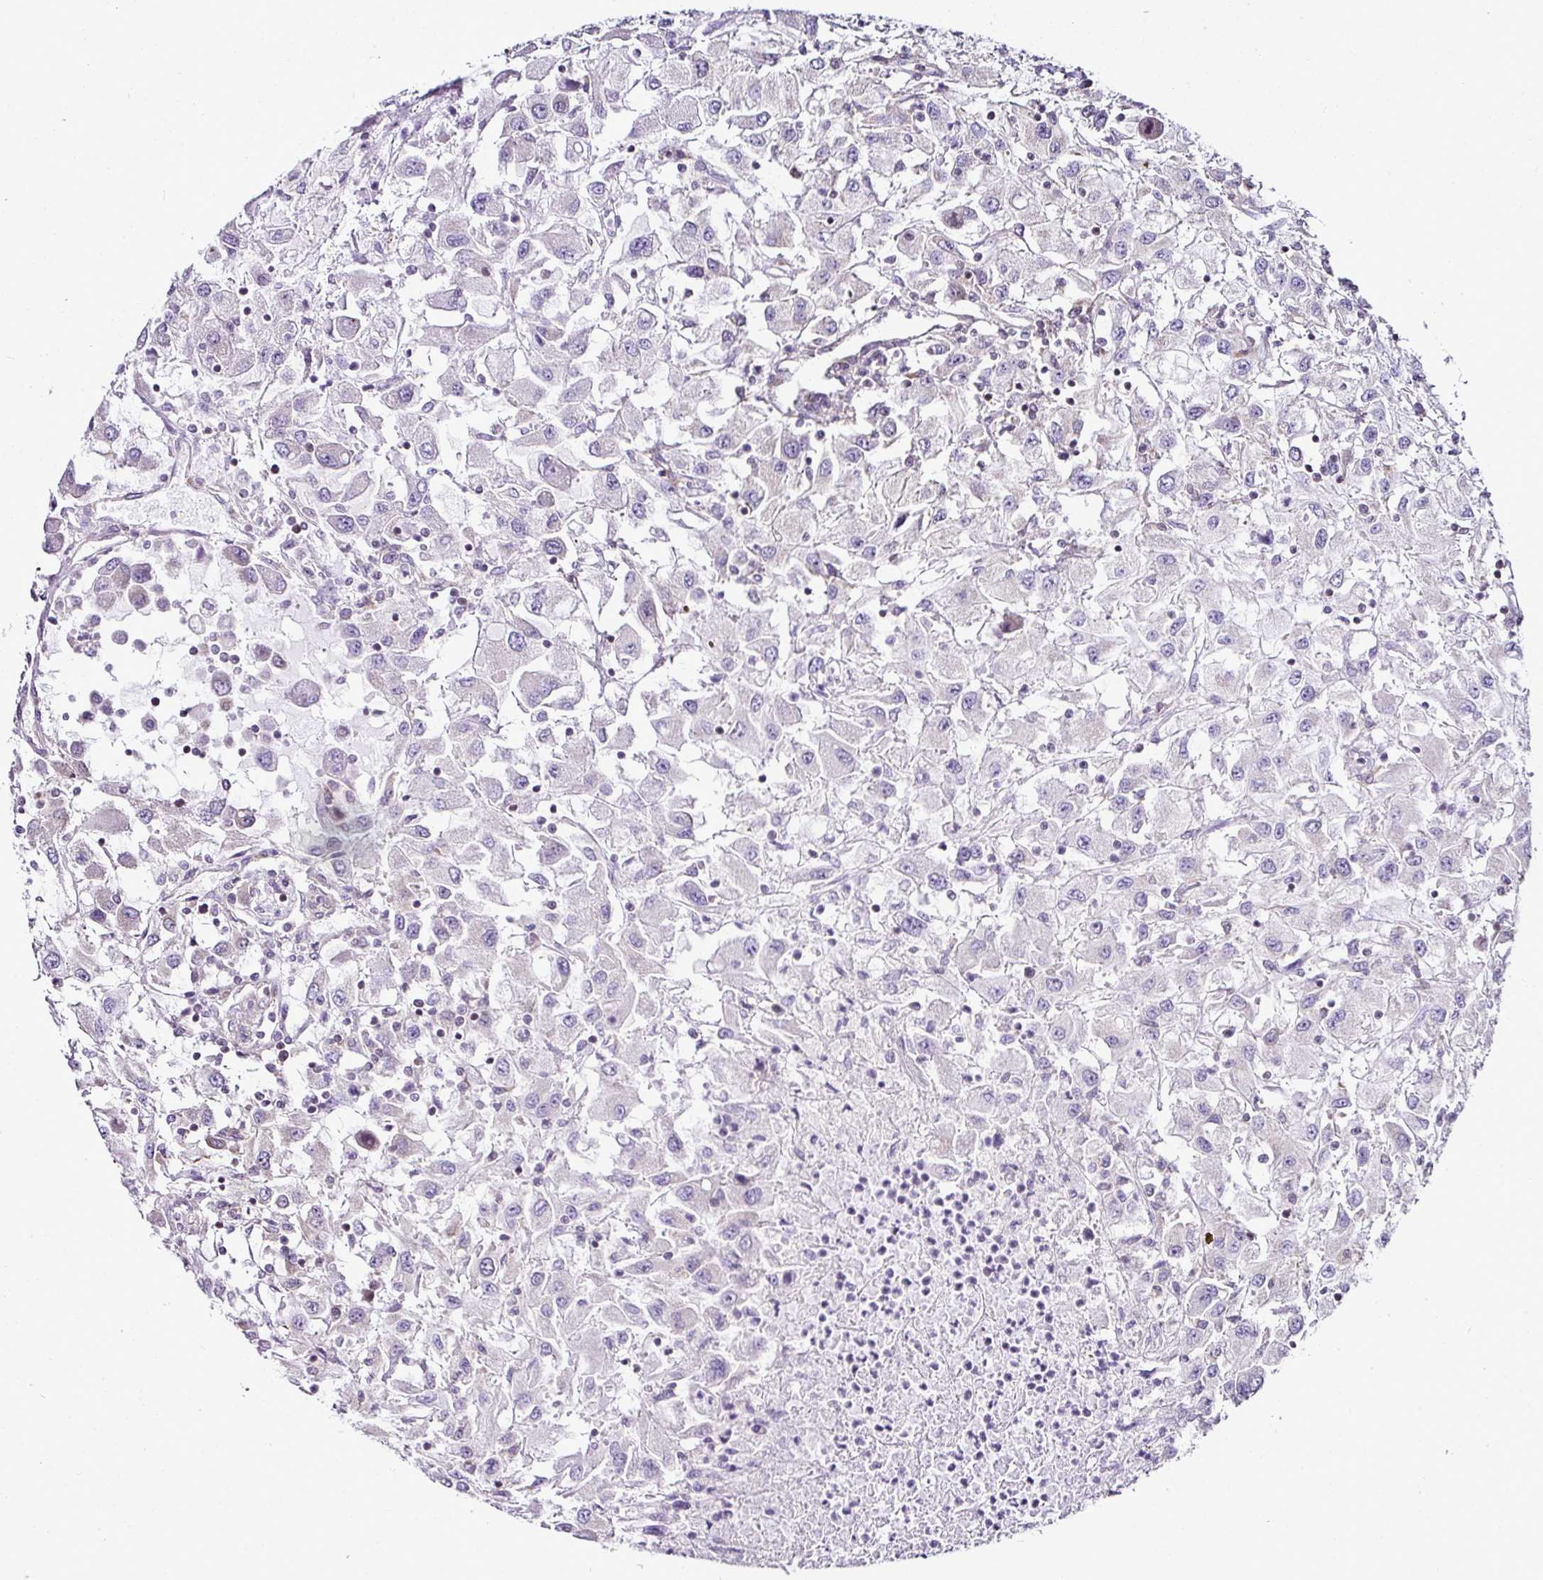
{"staining": {"intensity": "negative", "quantity": "none", "location": "none"}, "tissue": "renal cancer", "cell_type": "Tumor cells", "image_type": "cancer", "snomed": [{"axis": "morphology", "description": "Adenocarcinoma, NOS"}, {"axis": "topography", "description": "Kidney"}], "caption": "Tumor cells show no significant expression in renal cancer. Brightfield microscopy of immunohistochemistry (IHC) stained with DAB (brown) and hematoxylin (blue), captured at high magnification.", "gene": "FAM32A", "patient": {"sex": "female", "age": 67}}